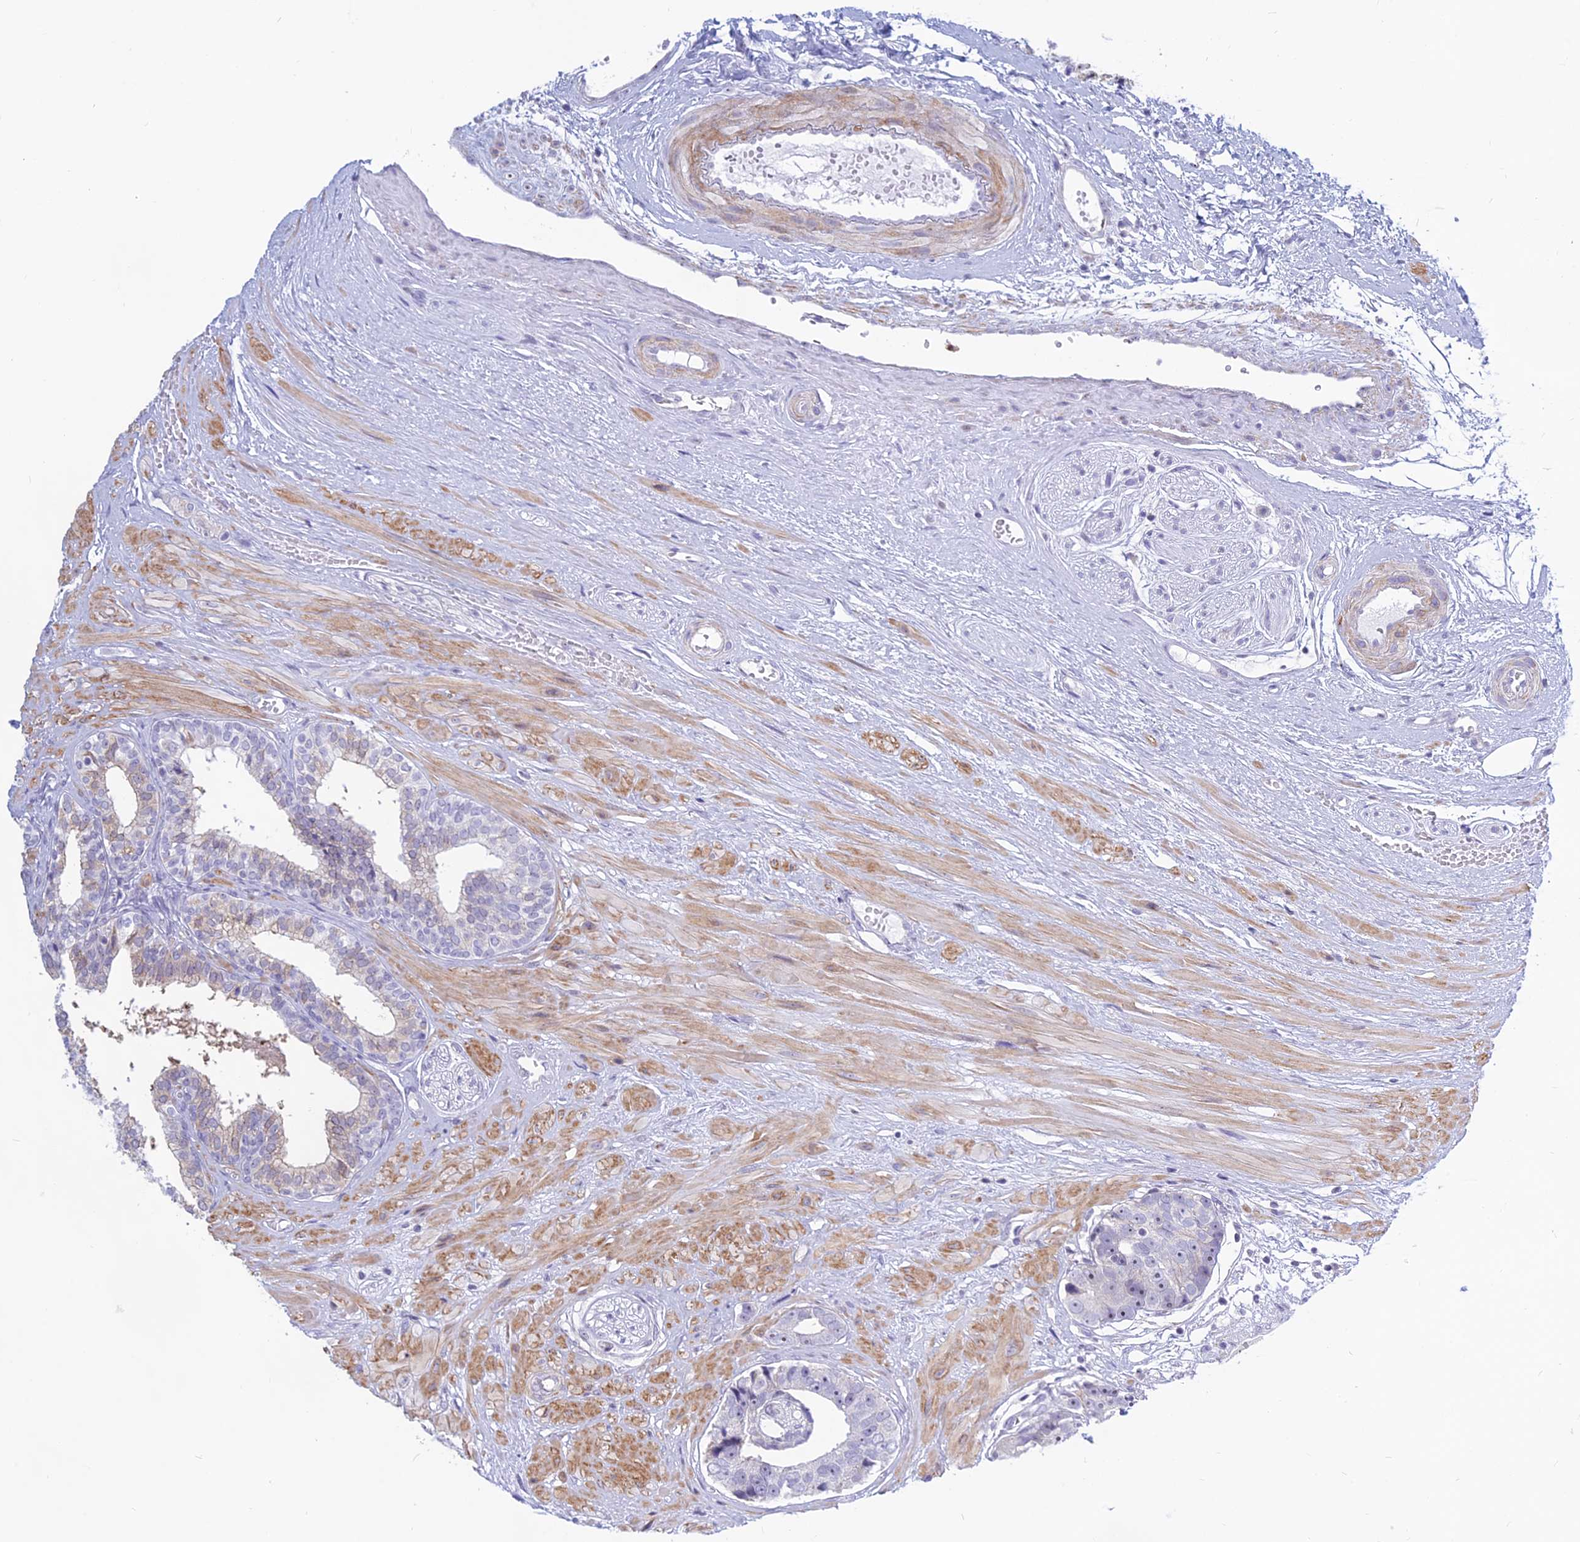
{"staining": {"intensity": "negative", "quantity": "none", "location": "none"}, "tissue": "prostate cancer", "cell_type": "Tumor cells", "image_type": "cancer", "snomed": [{"axis": "morphology", "description": "Adenocarcinoma, High grade"}, {"axis": "topography", "description": "Prostate"}], "caption": "Tumor cells show no significant protein staining in adenocarcinoma (high-grade) (prostate). The staining was performed using DAB to visualize the protein expression in brown, while the nuclei were stained in blue with hematoxylin (Magnification: 20x).", "gene": "KRR1", "patient": {"sex": "male", "age": 71}}